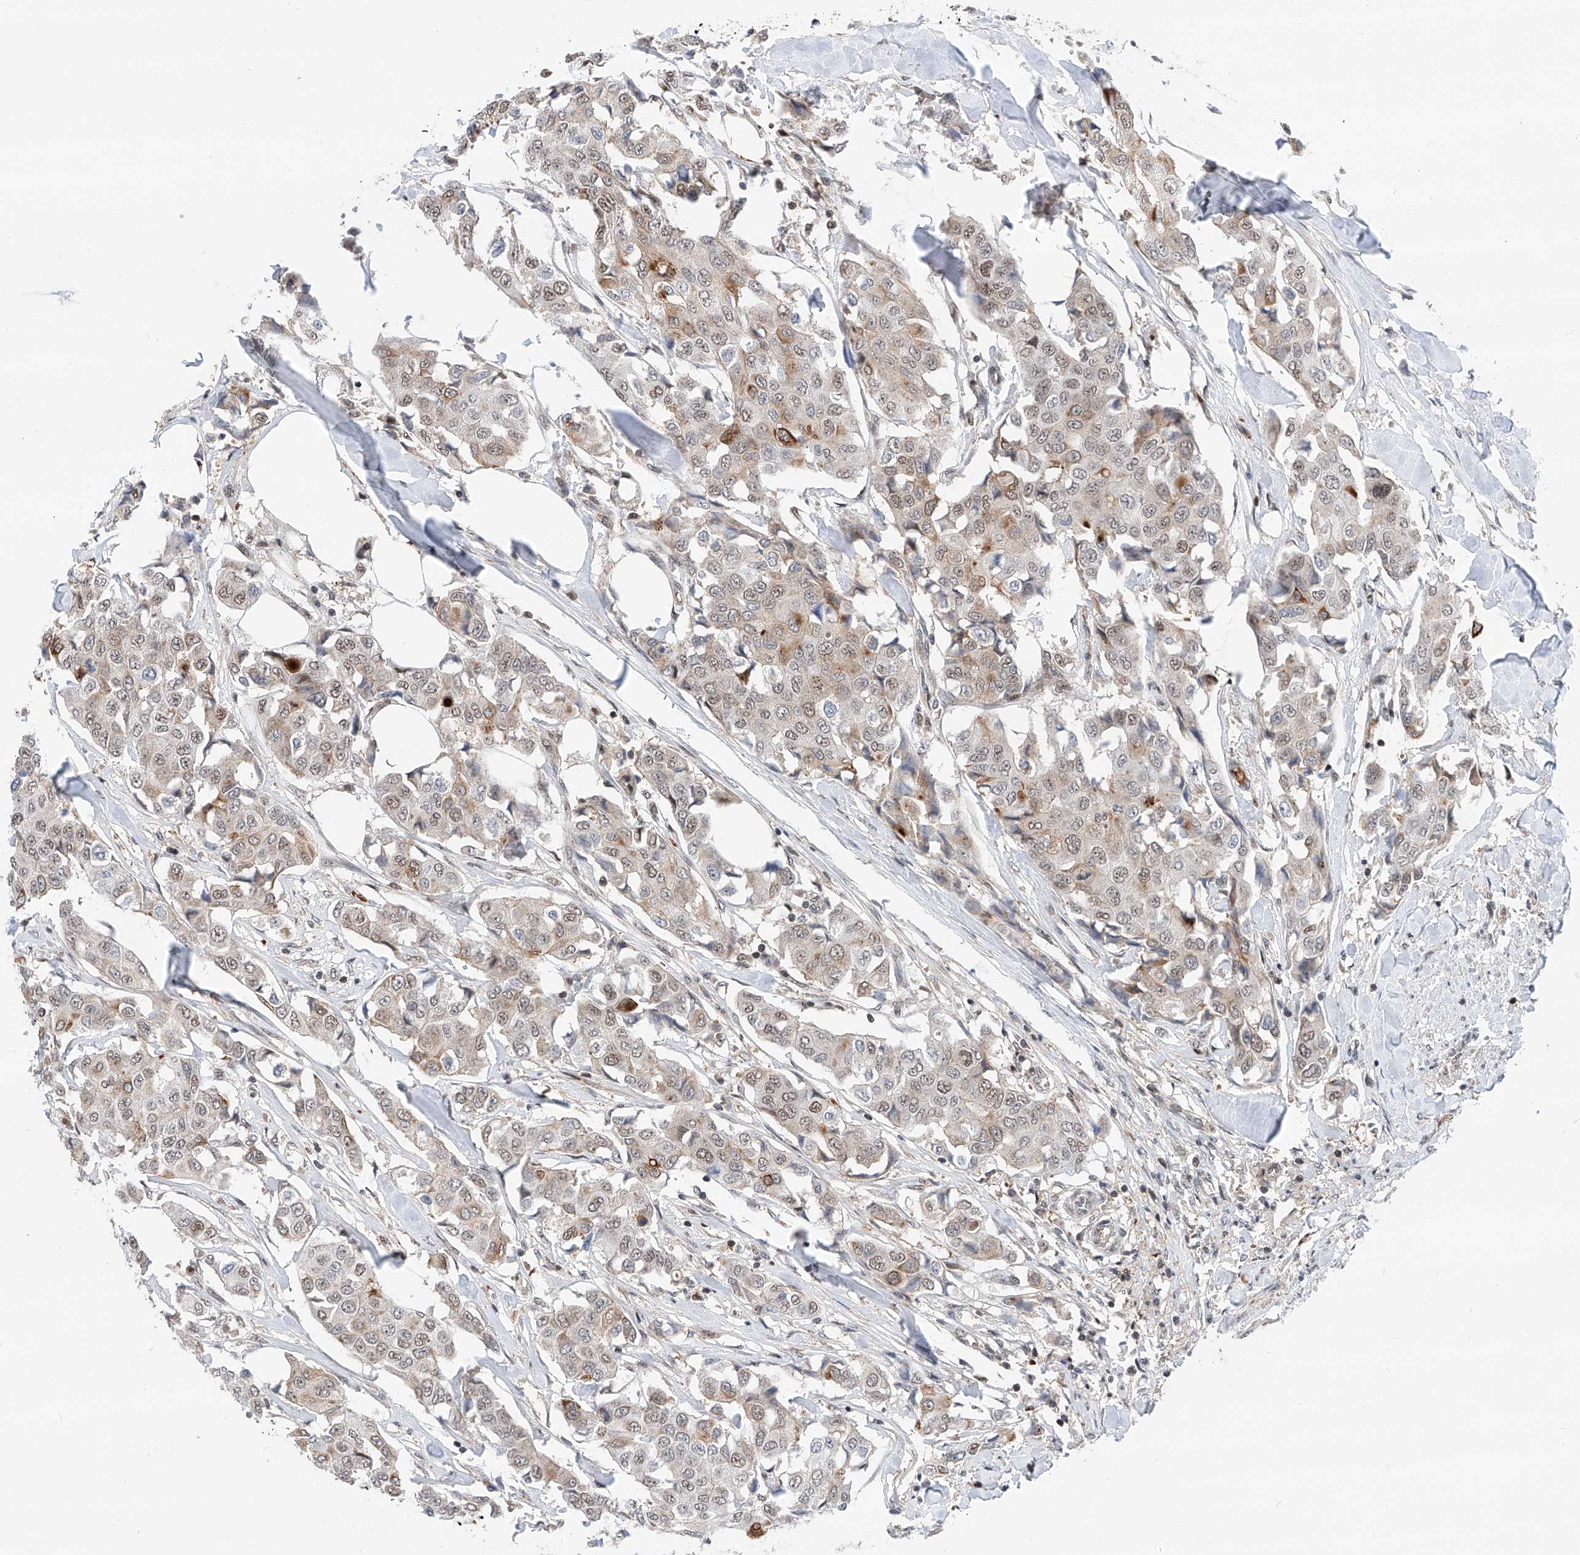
{"staining": {"intensity": "moderate", "quantity": "<25%", "location": "cytoplasmic/membranous"}, "tissue": "breast cancer", "cell_type": "Tumor cells", "image_type": "cancer", "snomed": [{"axis": "morphology", "description": "Duct carcinoma"}, {"axis": "topography", "description": "Breast"}], "caption": "Approximately <25% of tumor cells in infiltrating ductal carcinoma (breast) show moderate cytoplasmic/membranous protein expression as visualized by brown immunohistochemical staining.", "gene": "SNRNP200", "patient": {"sex": "female", "age": 80}}